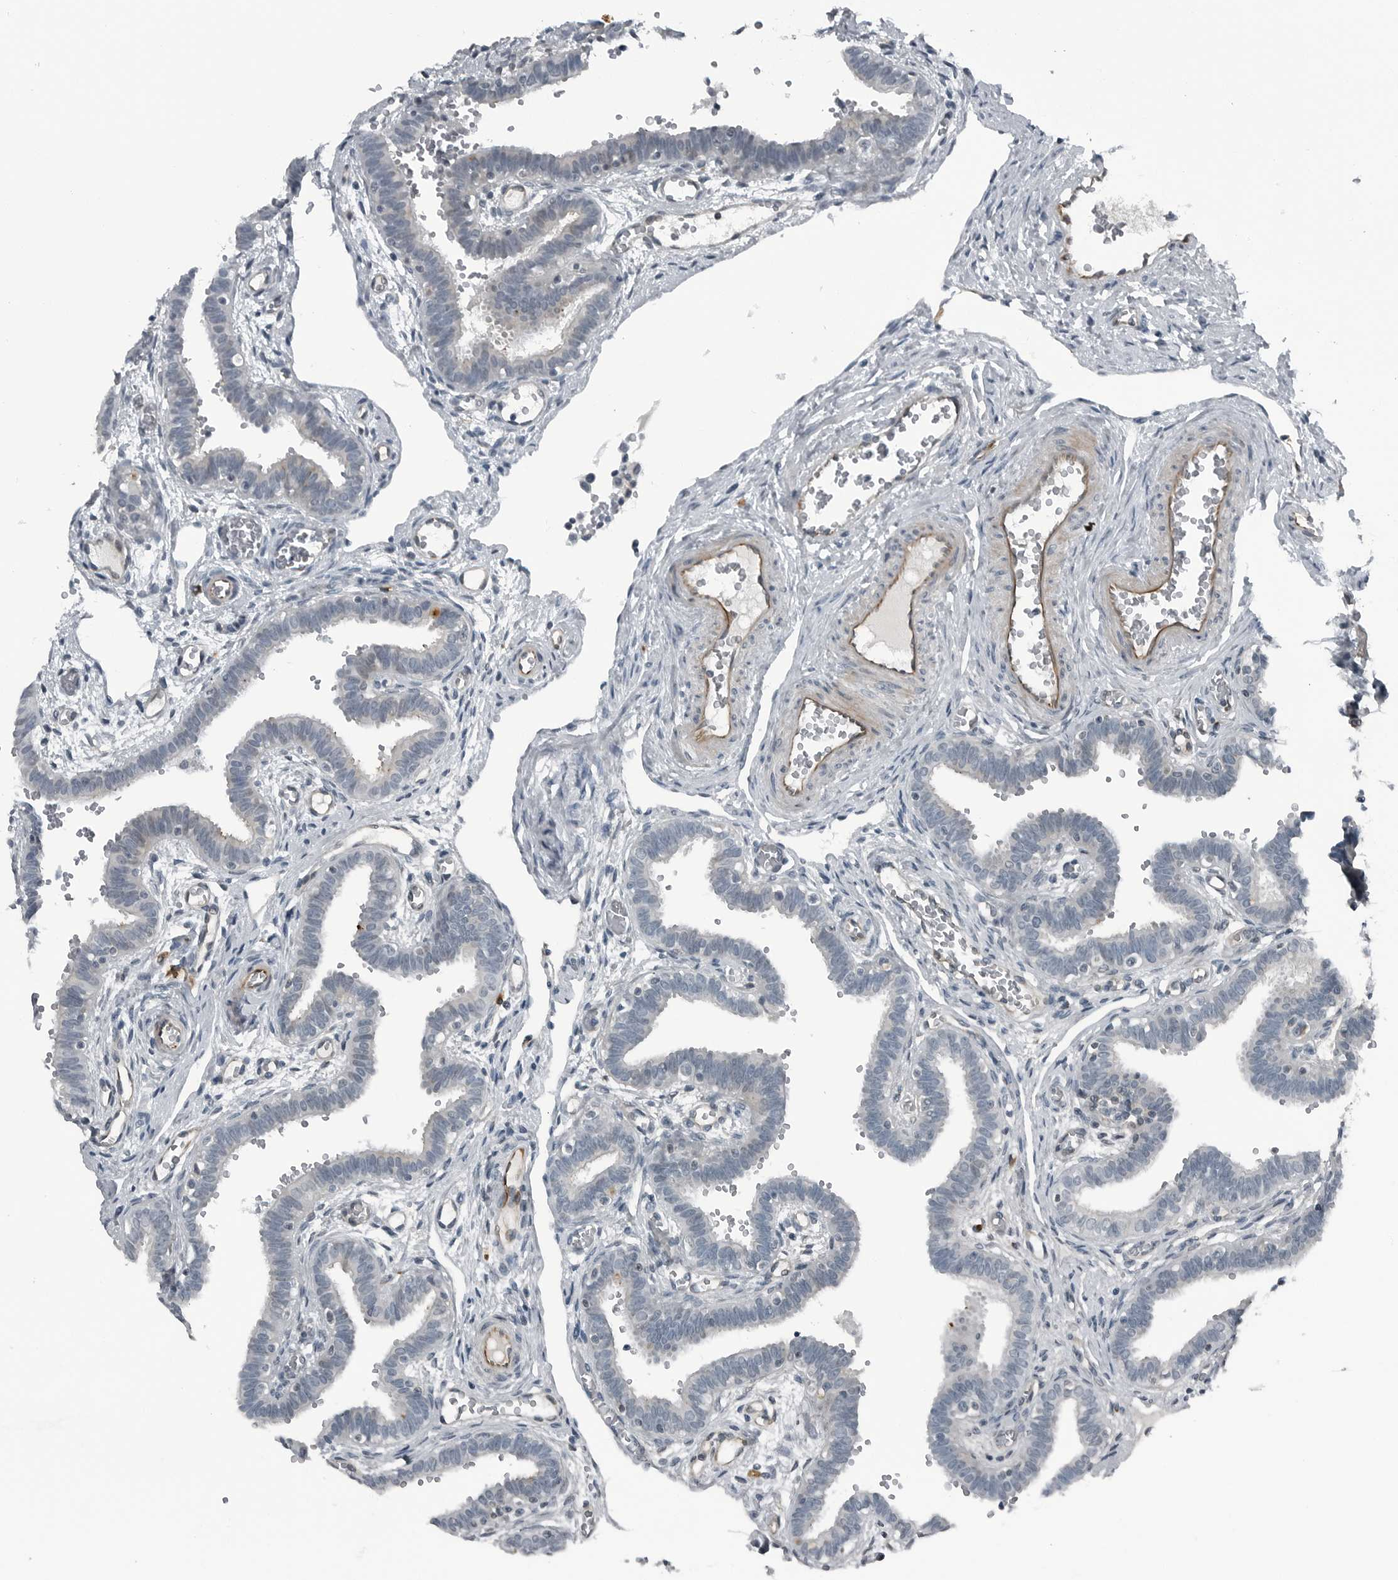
{"staining": {"intensity": "weak", "quantity": "<25%", "location": "cytoplasmic/membranous"}, "tissue": "fallopian tube", "cell_type": "Glandular cells", "image_type": "normal", "snomed": [{"axis": "morphology", "description": "Normal tissue, NOS"}, {"axis": "topography", "description": "Fallopian tube"}, {"axis": "topography", "description": "Placenta"}], "caption": "Immunohistochemistry (IHC) of unremarkable fallopian tube shows no positivity in glandular cells. (Brightfield microscopy of DAB (3,3'-diaminobenzidine) IHC at high magnification).", "gene": "GAK", "patient": {"sex": "female", "age": 32}}